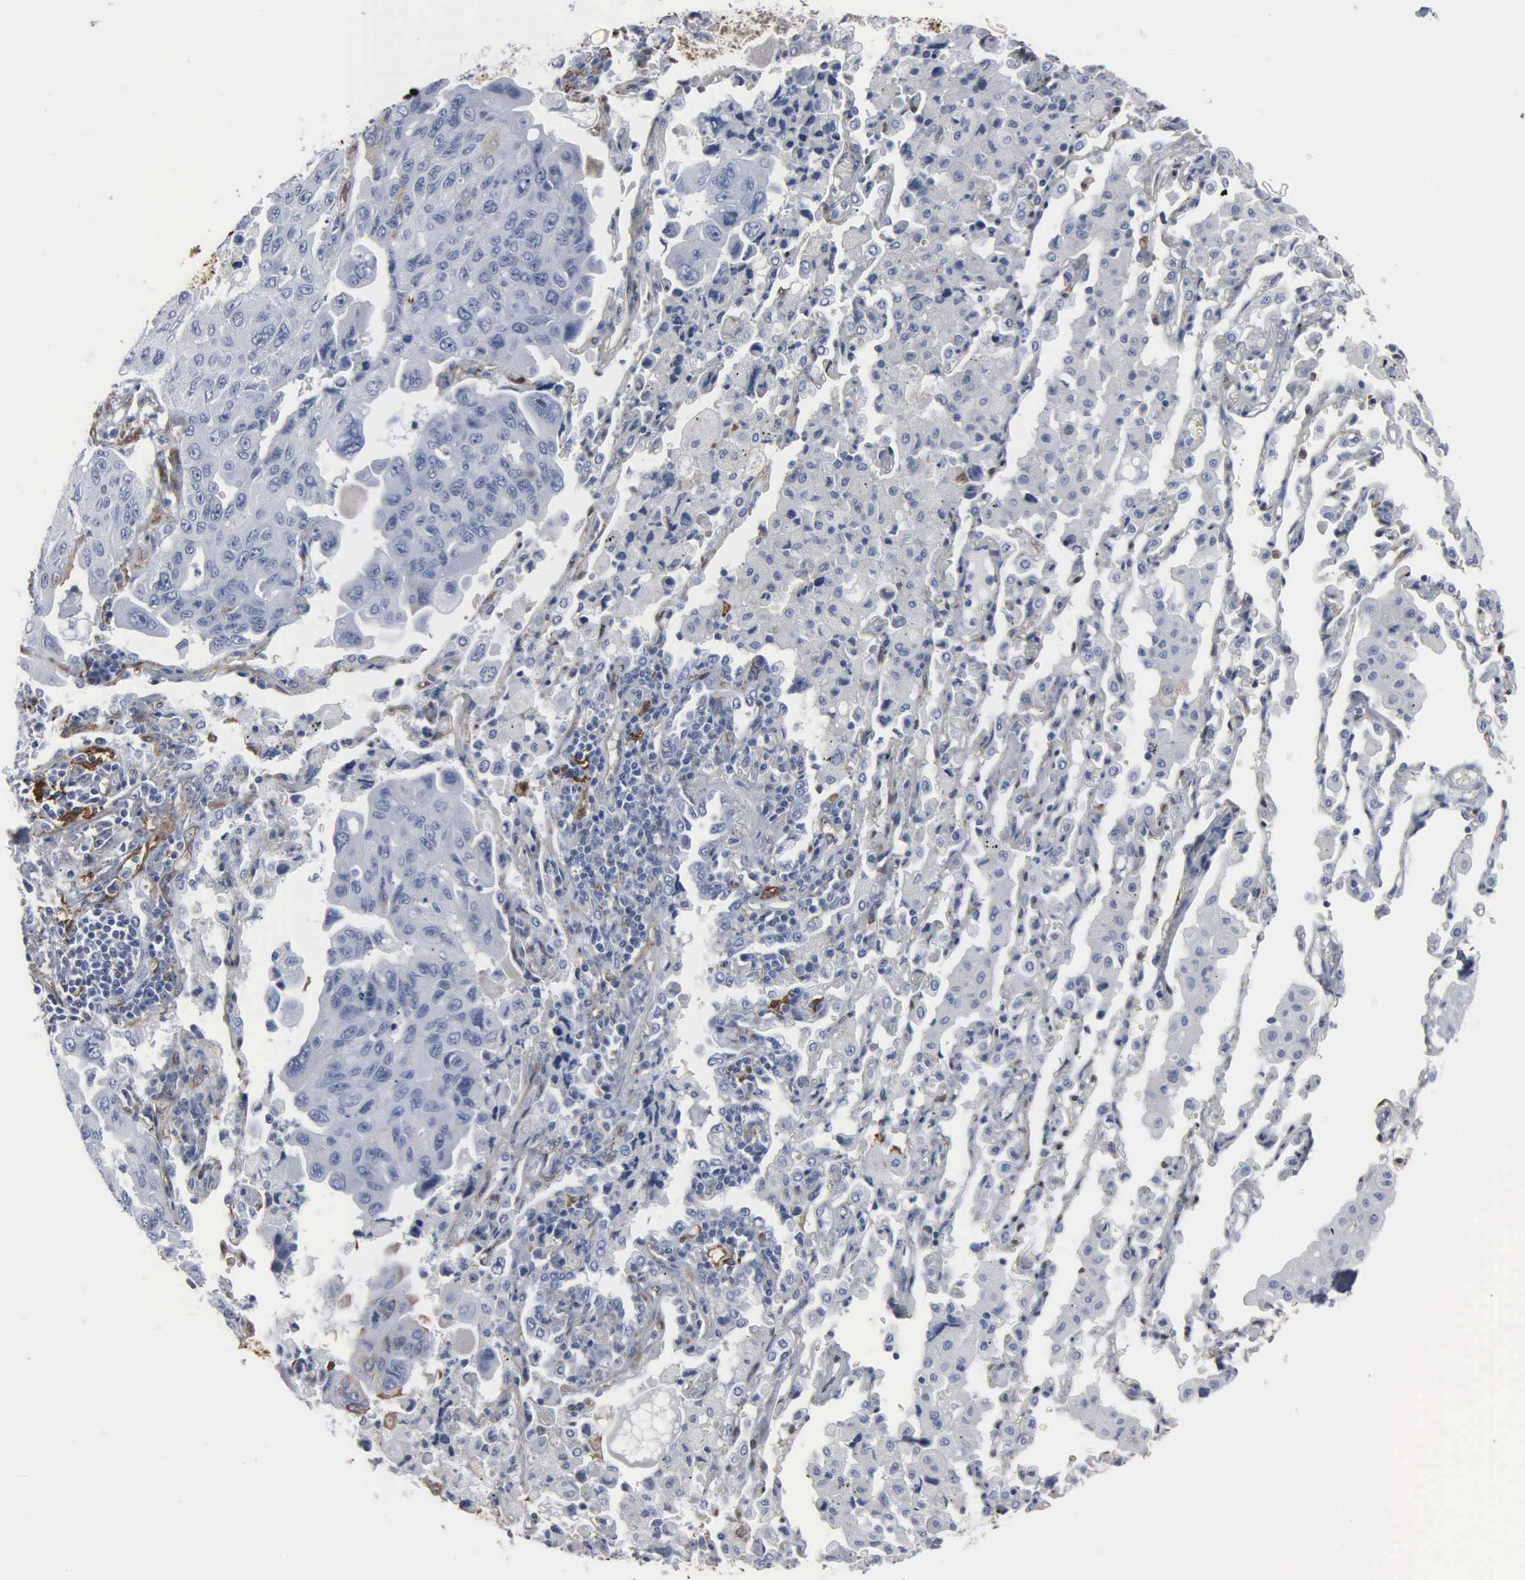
{"staining": {"intensity": "negative", "quantity": "none", "location": "none"}, "tissue": "lung cancer", "cell_type": "Tumor cells", "image_type": "cancer", "snomed": [{"axis": "morphology", "description": "Adenocarcinoma, NOS"}, {"axis": "topography", "description": "Lung"}], "caption": "Immunohistochemistry histopathology image of human lung adenocarcinoma stained for a protein (brown), which demonstrates no staining in tumor cells. (DAB (3,3'-diaminobenzidine) IHC, high magnification).", "gene": "FSCN1", "patient": {"sex": "male", "age": 64}}